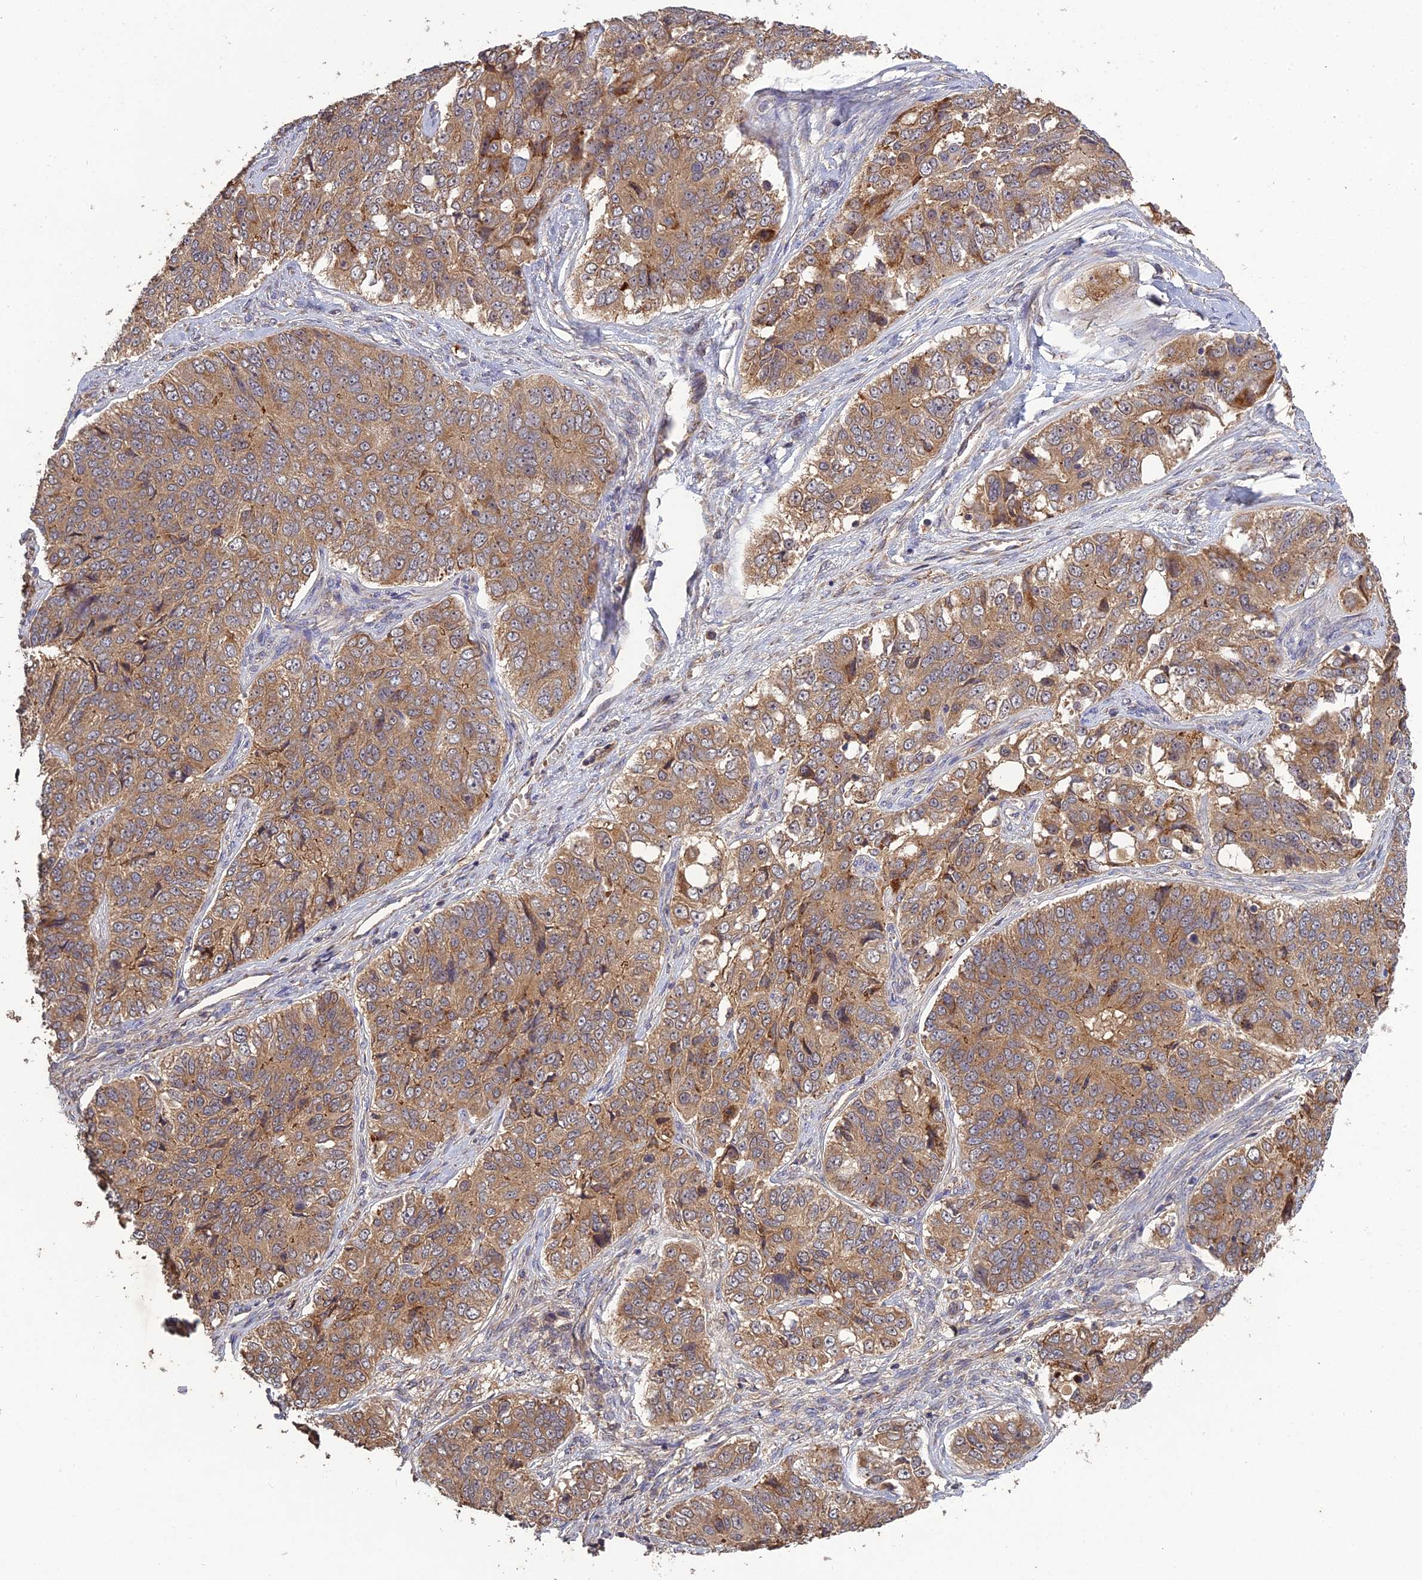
{"staining": {"intensity": "moderate", "quantity": ">75%", "location": "cytoplasmic/membranous"}, "tissue": "ovarian cancer", "cell_type": "Tumor cells", "image_type": "cancer", "snomed": [{"axis": "morphology", "description": "Carcinoma, endometroid"}, {"axis": "topography", "description": "Ovary"}], "caption": "Ovarian cancer (endometroid carcinoma) stained with a brown dye exhibits moderate cytoplasmic/membranous positive expression in about >75% of tumor cells.", "gene": "ARHGAP40", "patient": {"sex": "female", "age": 51}}